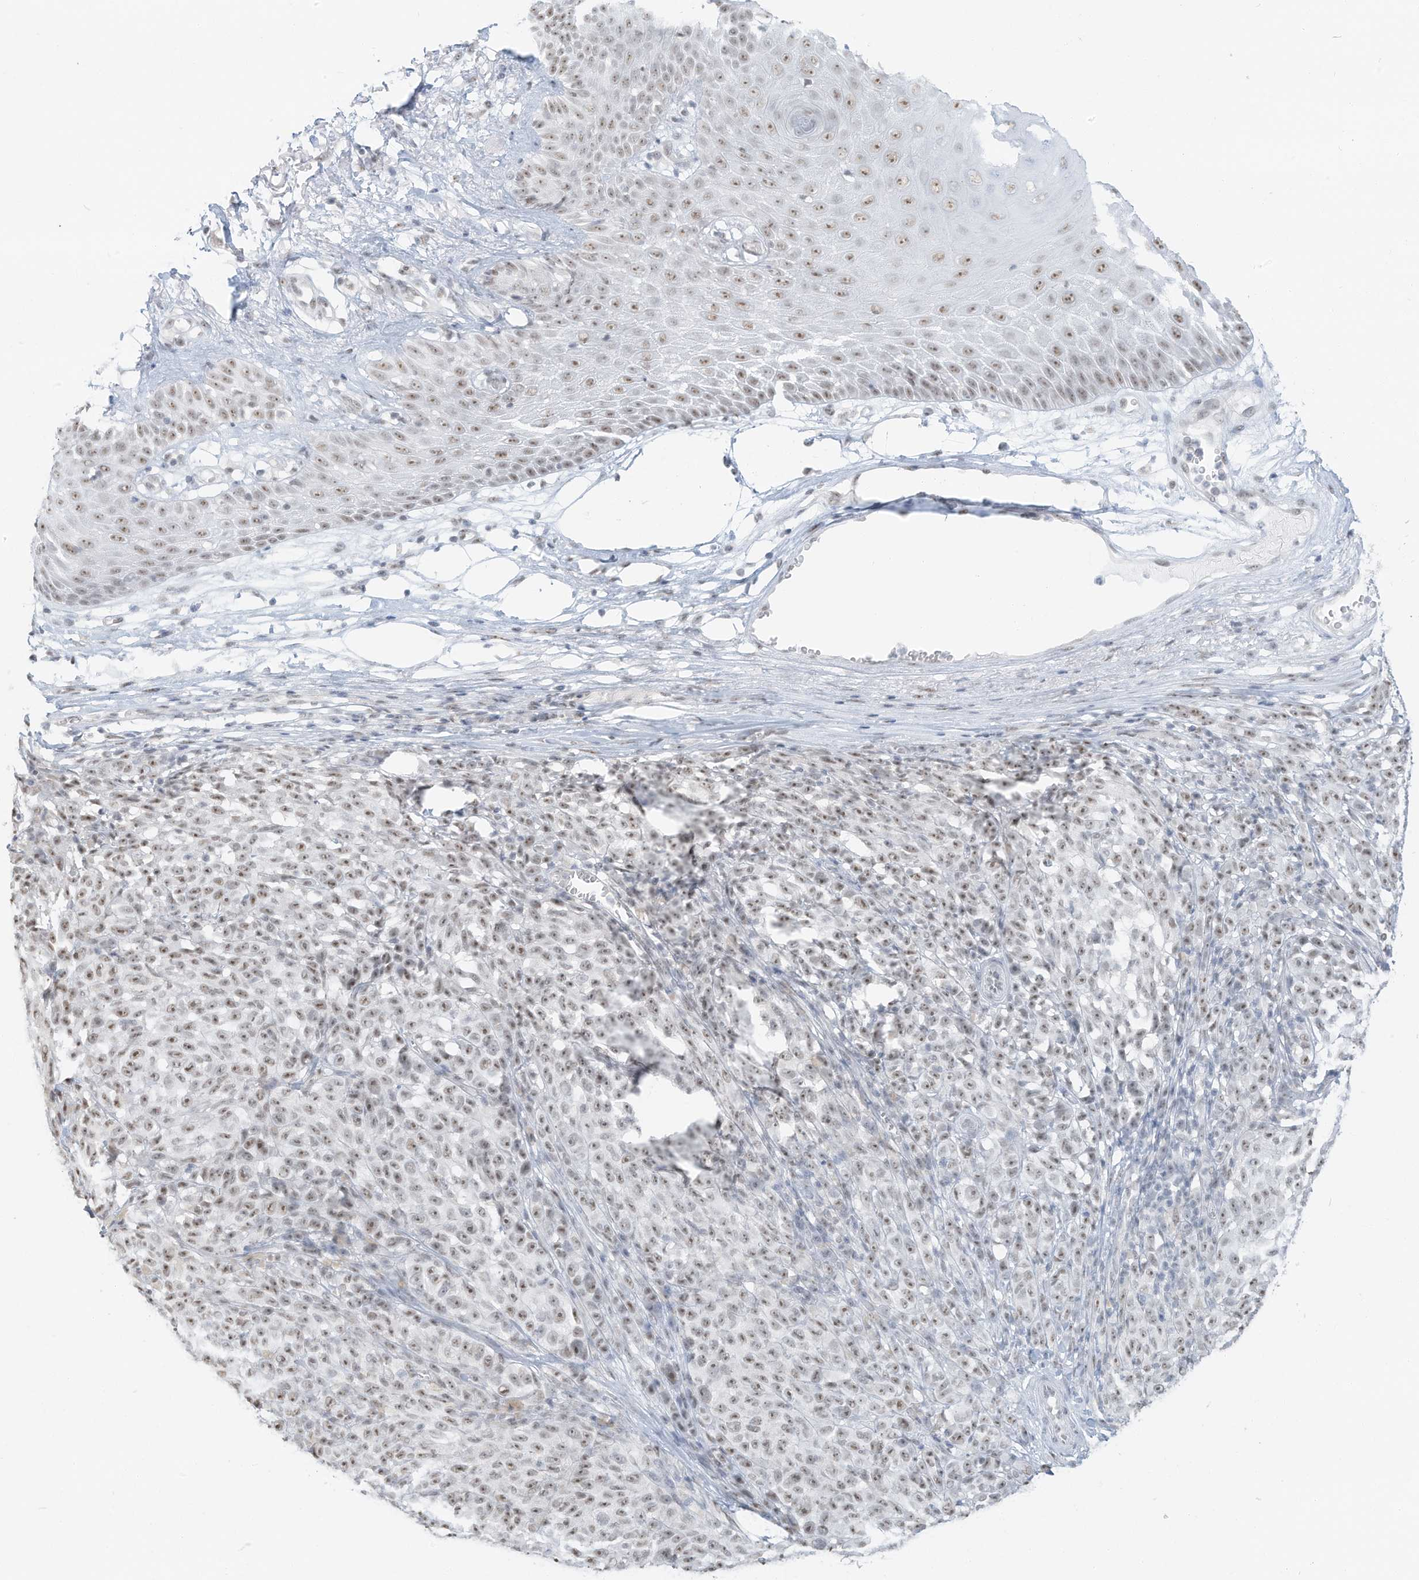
{"staining": {"intensity": "weak", "quantity": ">75%", "location": "nuclear"}, "tissue": "melanoma", "cell_type": "Tumor cells", "image_type": "cancer", "snomed": [{"axis": "morphology", "description": "Malignant melanoma, NOS"}, {"axis": "topography", "description": "Skin"}], "caption": "Immunohistochemistry (IHC) image of neoplastic tissue: human melanoma stained using immunohistochemistry (IHC) reveals low levels of weak protein expression localized specifically in the nuclear of tumor cells, appearing as a nuclear brown color.", "gene": "PGC", "patient": {"sex": "female", "age": 82}}